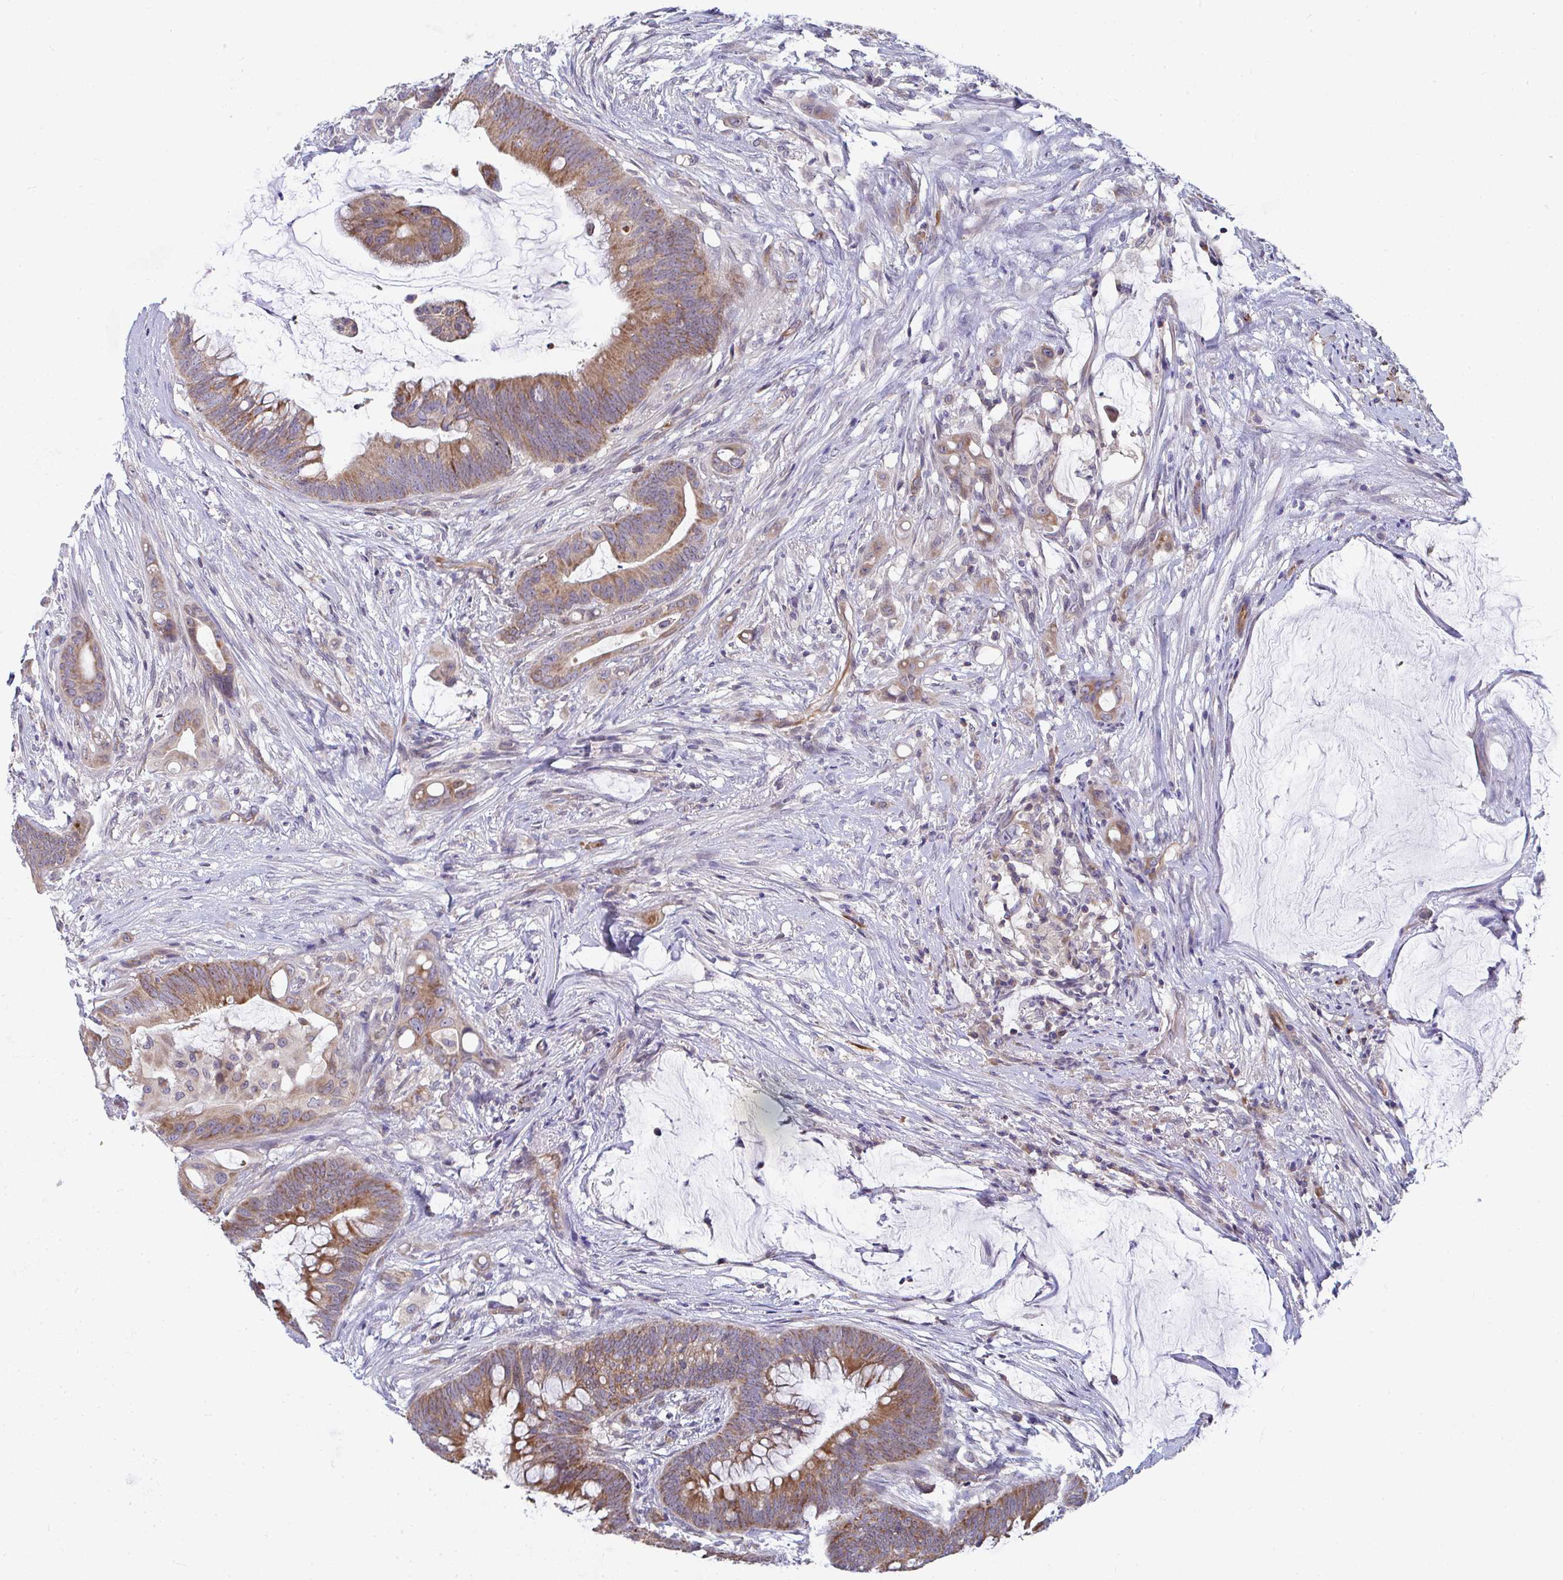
{"staining": {"intensity": "moderate", "quantity": ">75%", "location": "cytoplasmic/membranous"}, "tissue": "colorectal cancer", "cell_type": "Tumor cells", "image_type": "cancer", "snomed": [{"axis": "morphology", "description": "Adenocarcinoma, NOS"}, {"axis": "topography", "description": "Colon"}], "caption": "Protein expression analysis of human adenocarcinoma (colorectal) reveals moderate cytoplasmic/membranous staining in about >75% of tumor cells. (IHC, brightfield microscopy, high magnification).", "gene": "EIF1AD", "patient": {"sex": "male", "age": 62}}